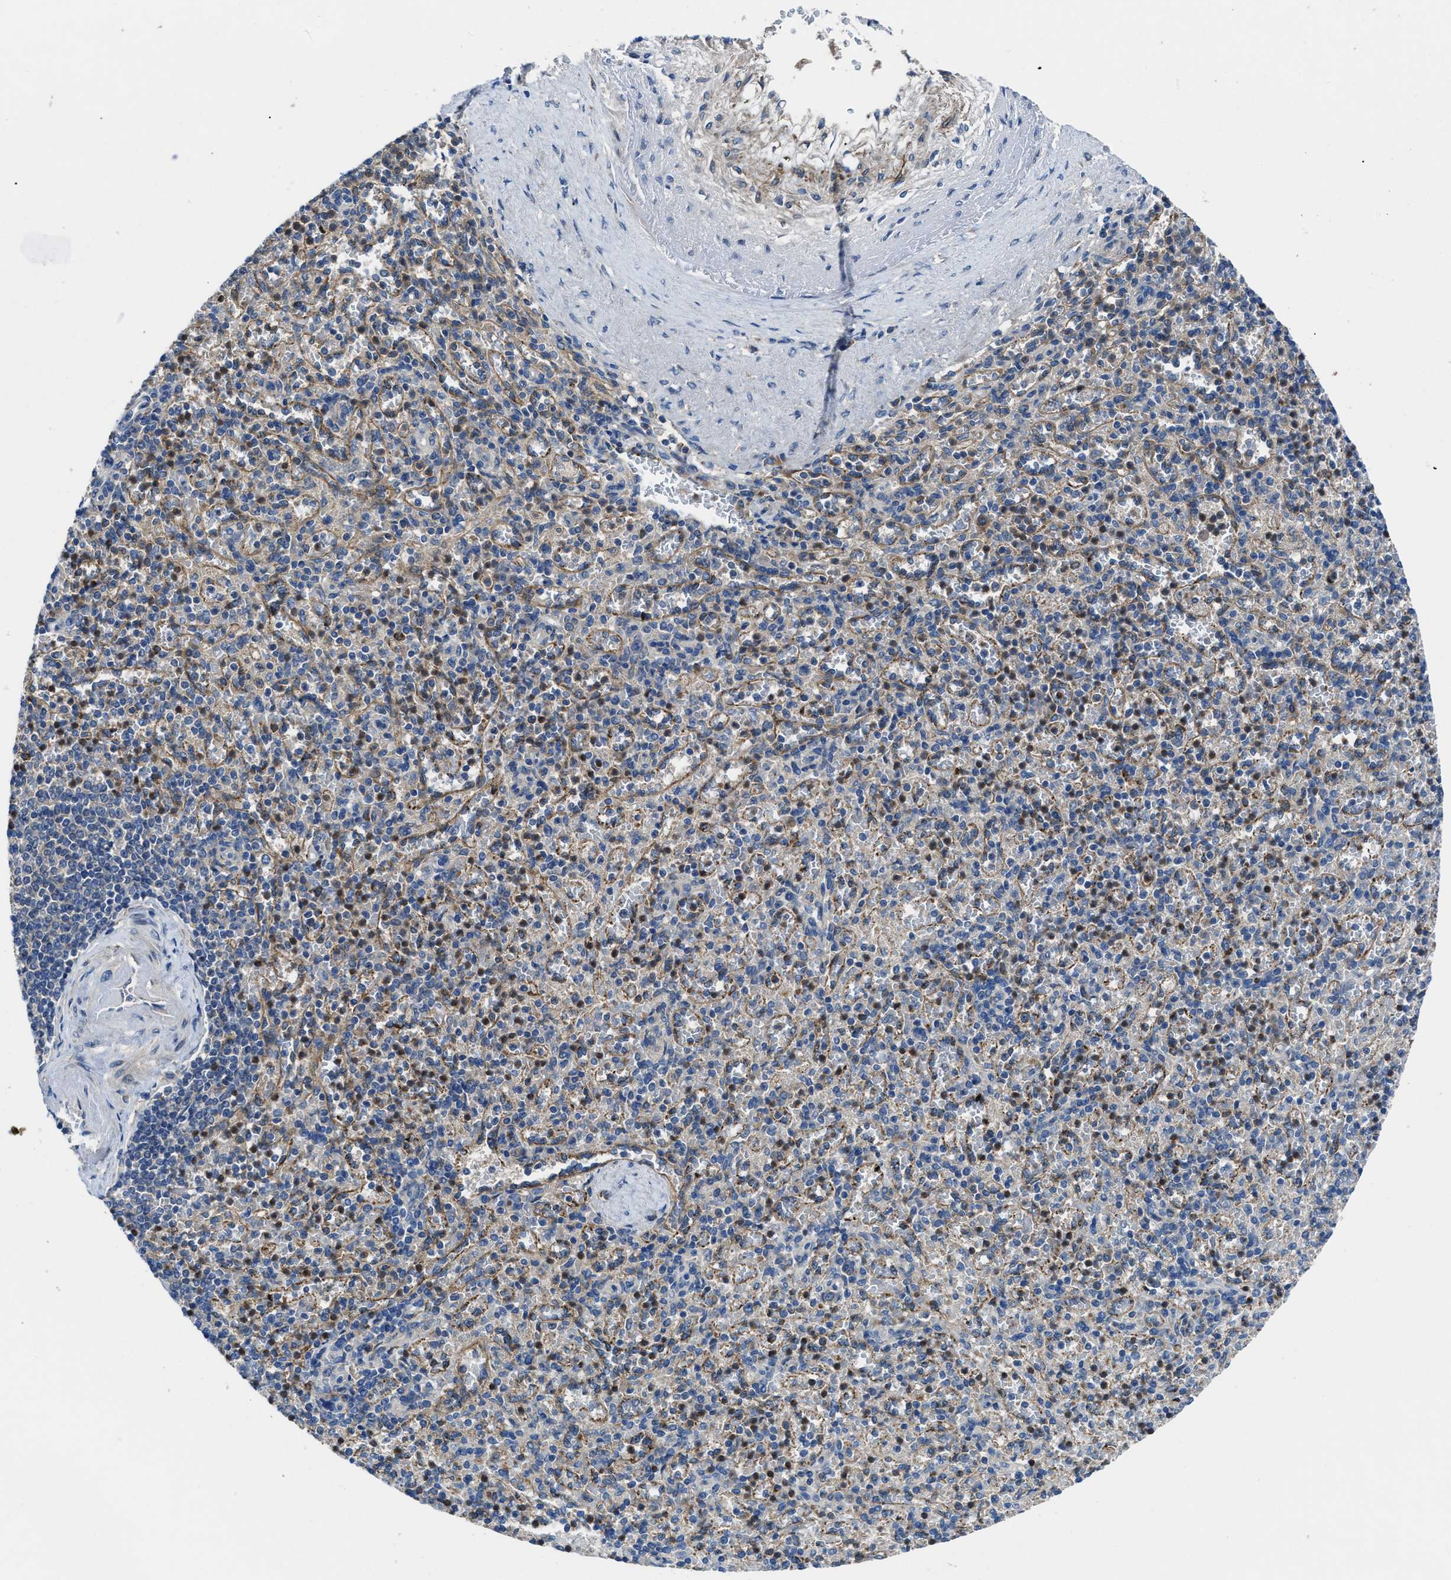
{"staining": {"intensity": "negative", "quantity": "none", "location": "none"}, "tissue": "spleen", "cell_type": "Cells in red pulp", "image_type": "normal", "snomed": [{"axis": "morphology", "description": "Normal tissue, NOS"}, {"axis": "topography", "description": "Spleen"}], "caption": "Immunohistochemistry (IHC) photomicrograph of normal spleen stained for a protein (brown), which shows no positivity in cells in red pulp.", "gene": "MAP3K20", "patient": {"sex": "female", "age": 74}}